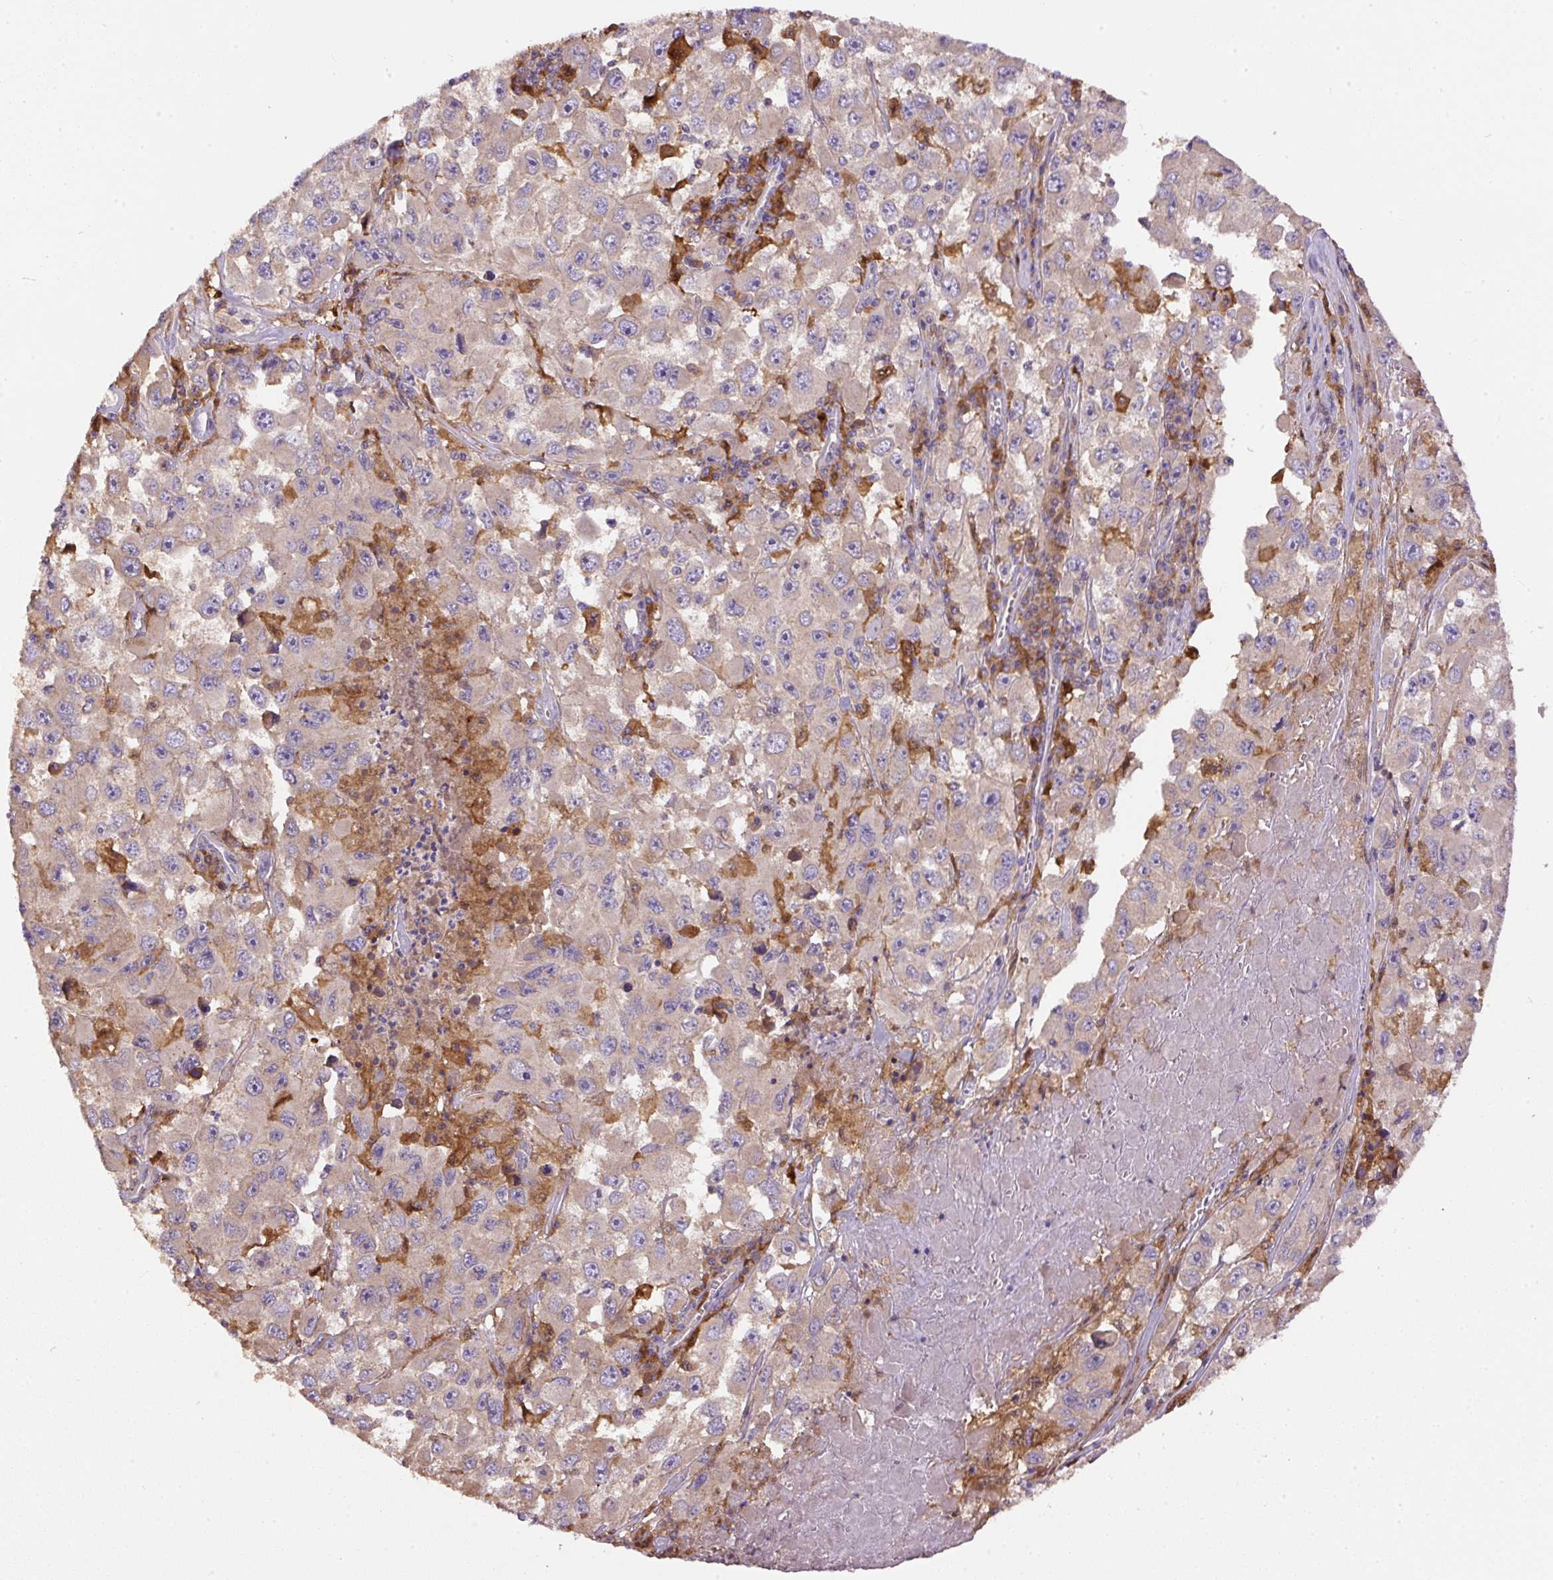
{"staining": {"intensity": "negative", "quantity": "none", "location": "none"}, "tissue": "melanoma", "cell_type": "Tumor cells", "image_type": "cancer", "snomed": [{"axis": "morphology", "description": "Malignant melanoma, Metastatic site"}, {"axis": "topography", "description": "Lymph node"}], "caption": "Histopathology image shows no protein expression in tumor cells of malignant melanoma (metastatic site) tissue. Nuclei are stained in blue.", "gene": "DAPK1", "patient": {"sex": "female", "age": 67}}